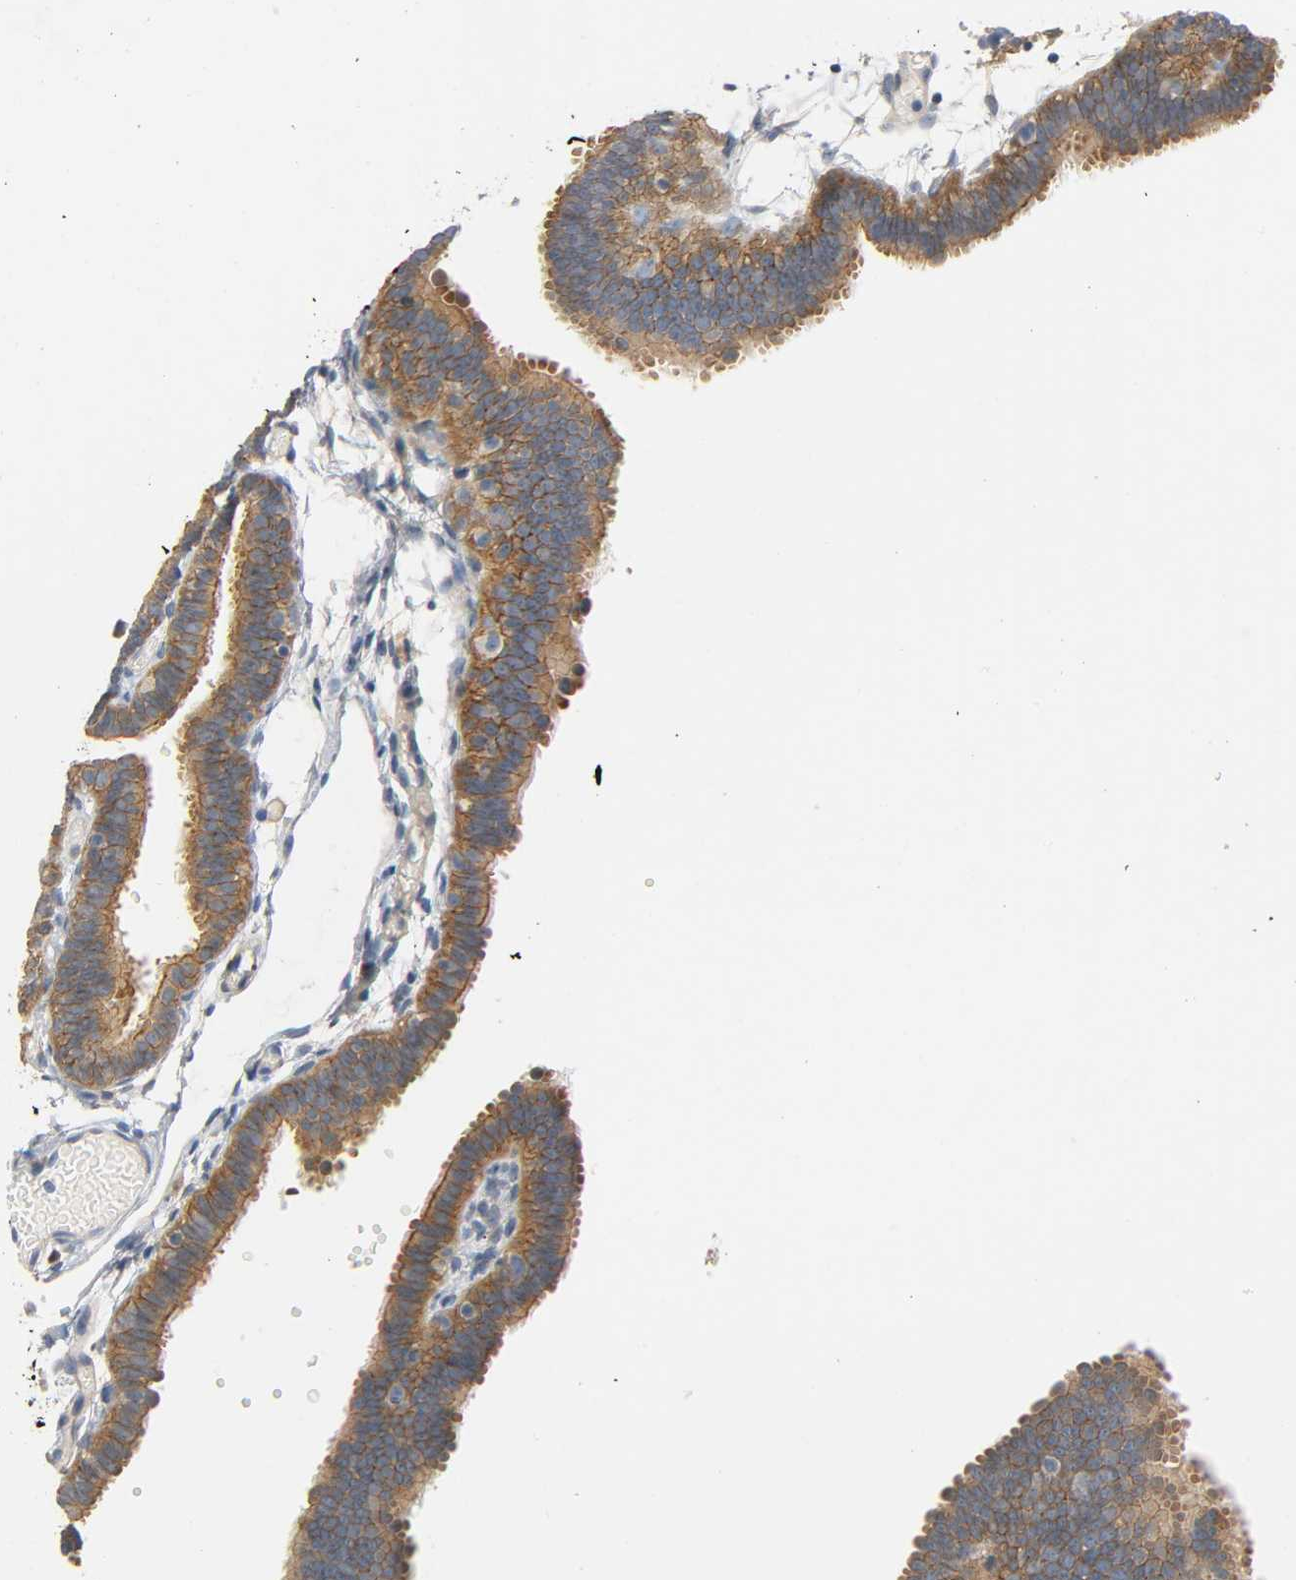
{"staining": {"intensity": "strong", "quantity": ">75%", "location": "cytoplasmic/membranous"}, "tissue": "fallopian tube", "cell_type": "Glandular cells", "image_type": "normal", "snomed": [{"axis": "morphology", "description": "Normal tissue, NOS"}, {"axis": "topography", "description": "Fallopian tube"}], "caption": "A high-resolution photomicrograph shows immunohistochemistry (IHC) staining of normal fallopian tube, which reveals strong cytoplasmic/membranous expression in approximately >75% of glandular cells.", "gene": "ARPC1A", "patient": {"sex": "female", "age": 29}}